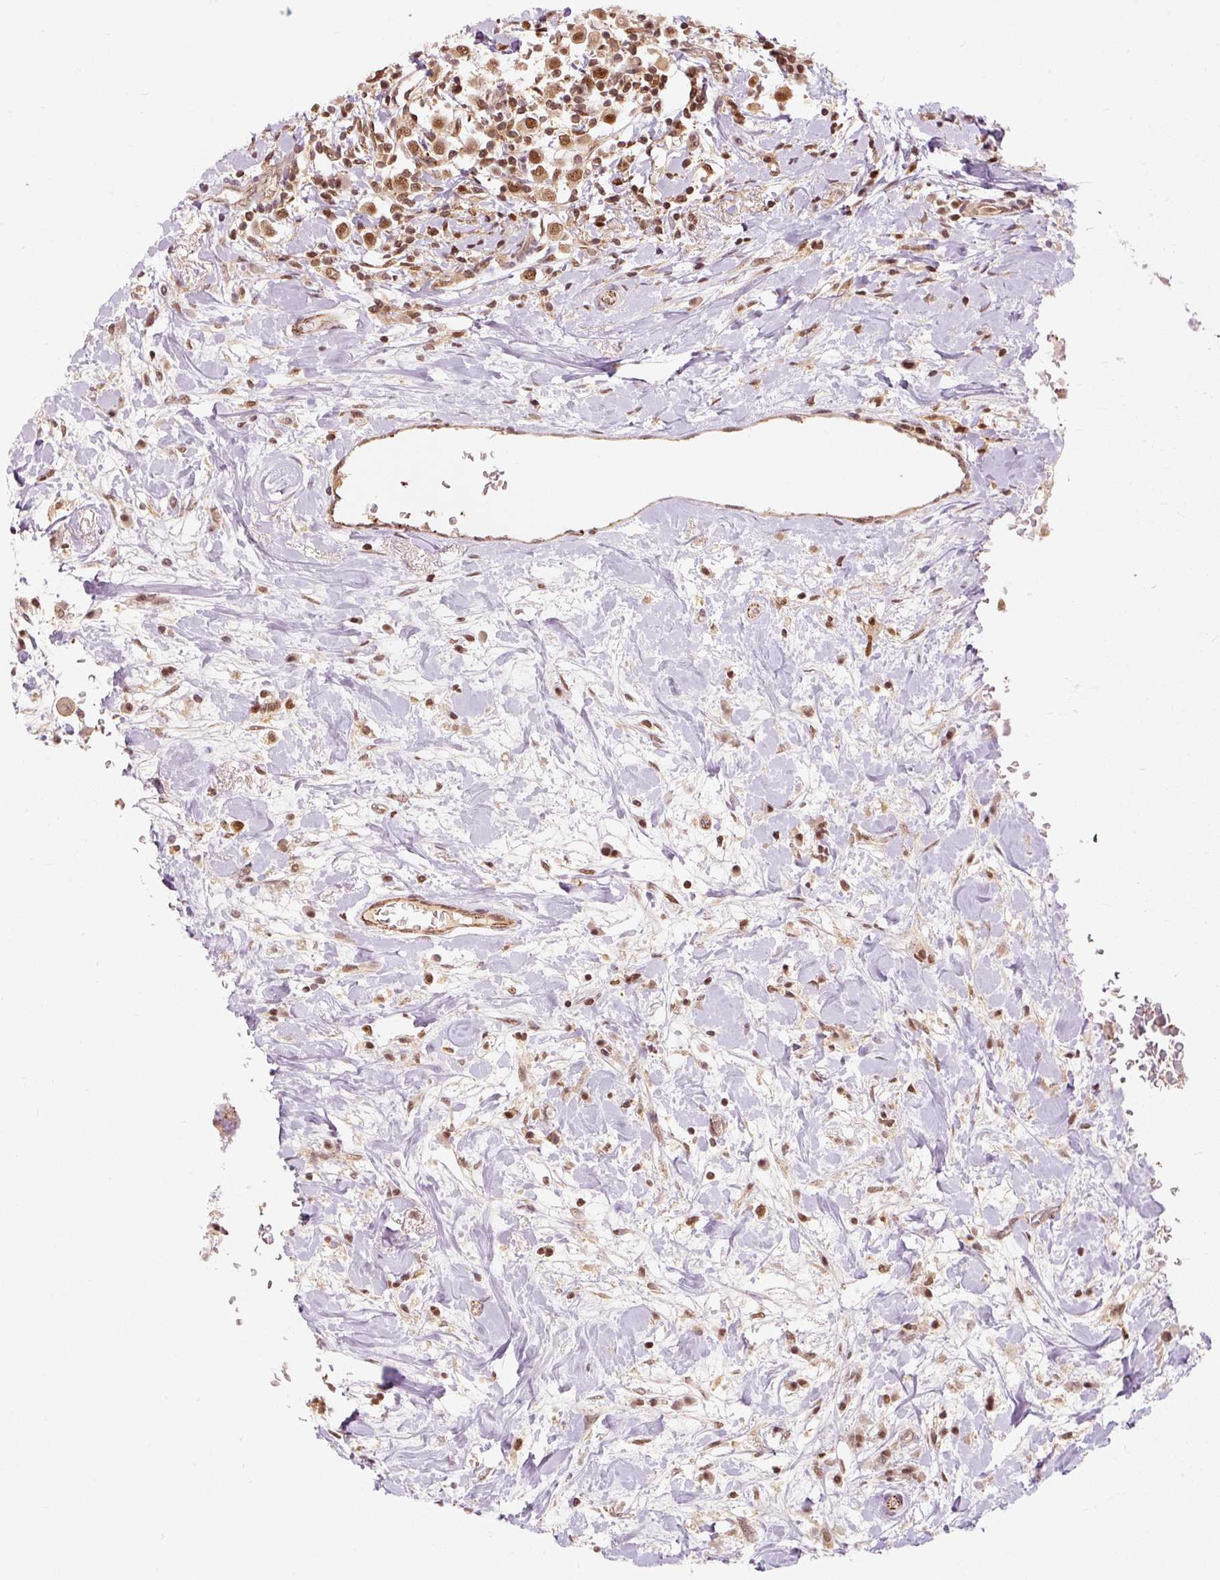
{"staining": {"intensity": "strong", "quantity": ">75%", "location": "nuclear"}, "tissue": "breast cancer", "cell_type": "Tumor cells", "image_type": "cancer", "snomed": [{"axis": "morphology", "description": "Duct carcinoma"}, {"axis": "topography", "description": "Breast"}], "caption": "Protein staining reveals strong nuclear positivity in about >75% of tumor cells in breast cancer. (DAB (3,3'-diaminobenzidine) IHC with brightfield microscopy, high magnification).", "gene": "CSTF1", "patient": {"sex": "female", "age": 61}}